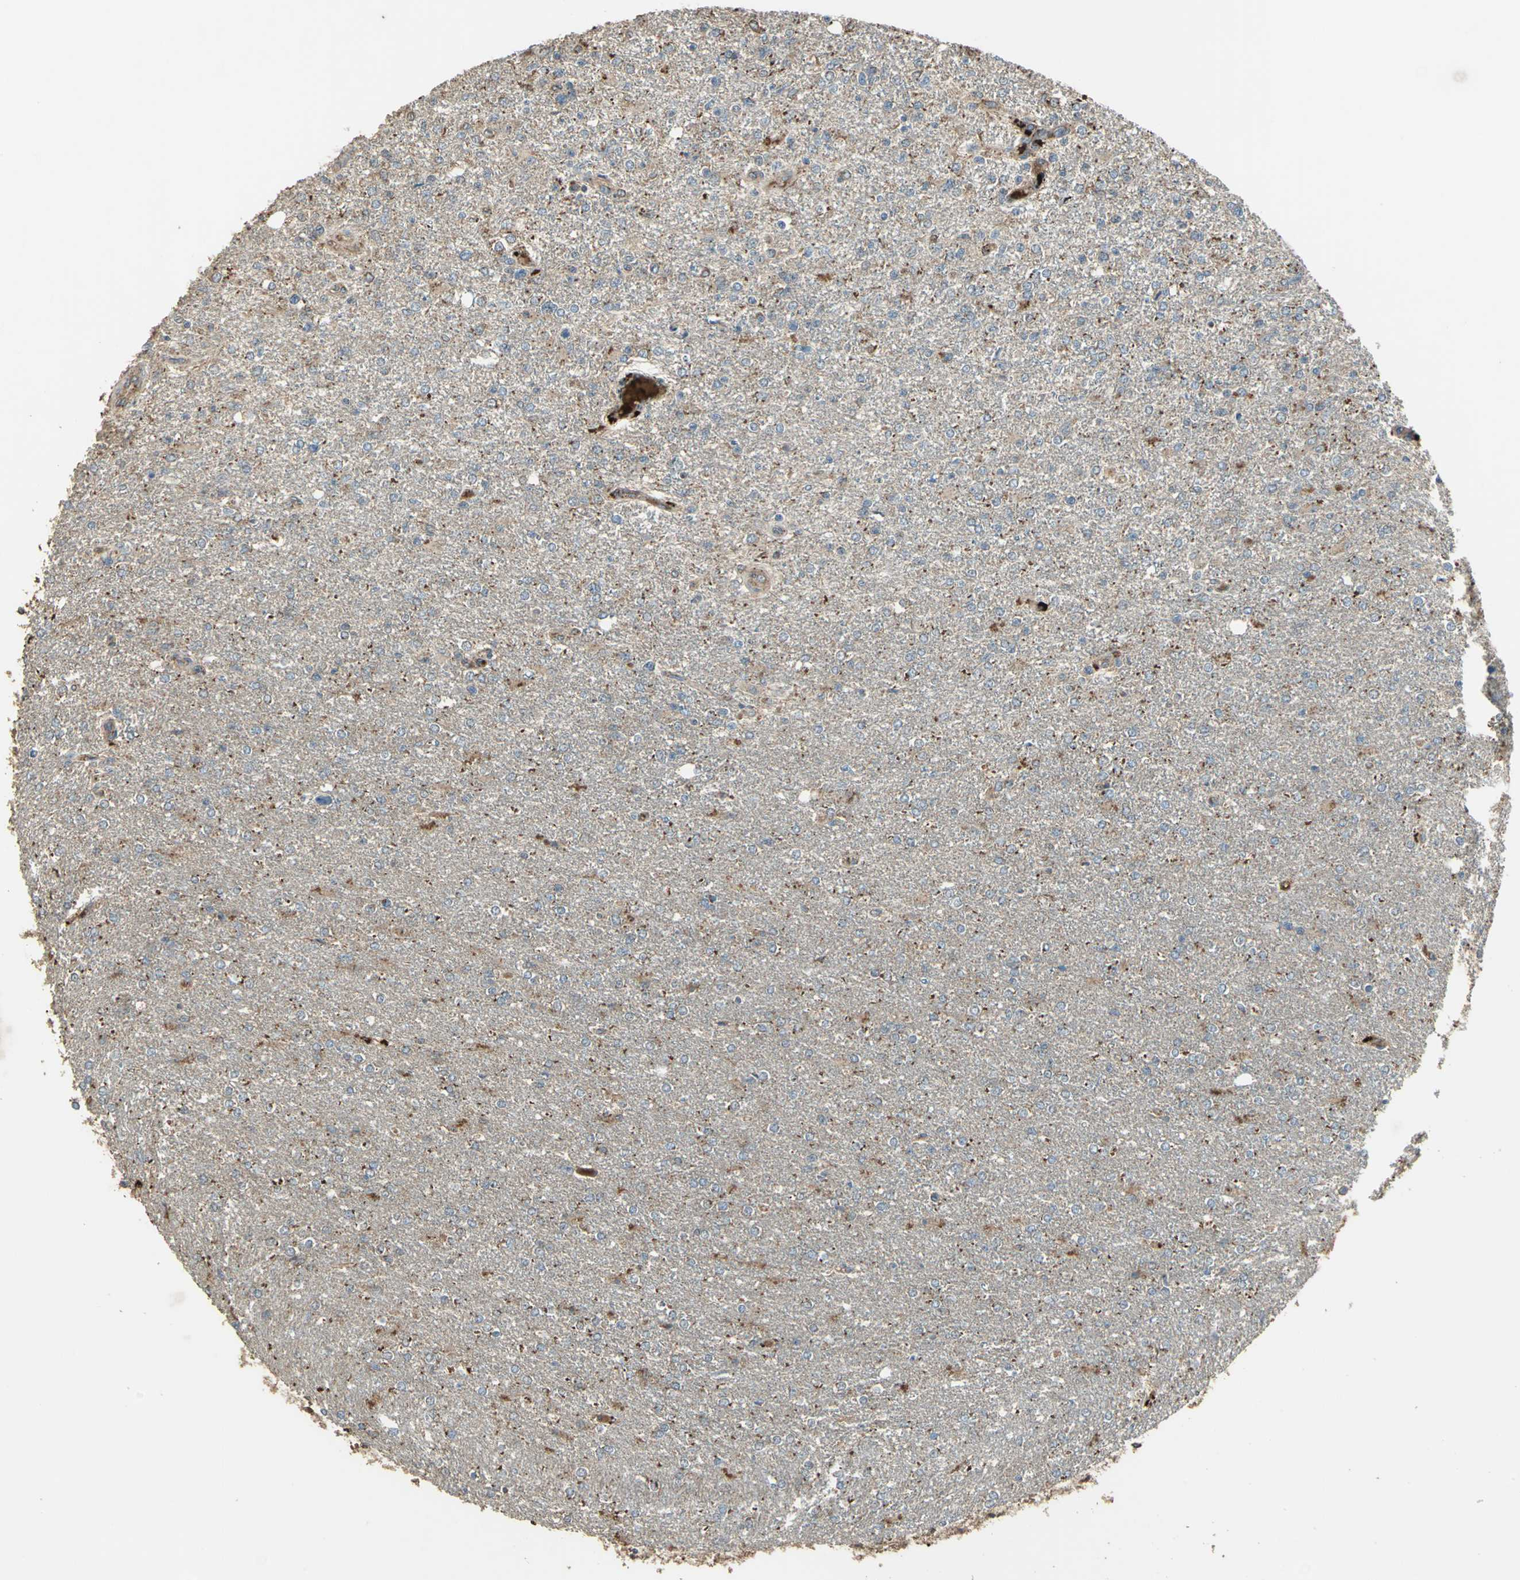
{"staining": {"intensity": "moderate", "quantity": "25%-75%", "location": "cytoplasmic/membranous"}, "tissue": "glioma", "cell_type": "Tumor cells", "image_type": "cancer", "snomed": [{"axis": "morphology", "description": "Glioma, malignant, High grade"}, {"axis": "topography", "description": "Cerebral cortex"}], "caption": "About 25%-75% of tumor cells in human high-grade glioma (malignant) exhibit moderate cytoplasmic/membranous protein expression as visualized by brown immunohistochemical staining.", "gene": "POLRMT", "patient": {"sex": "male", "age": 76}}